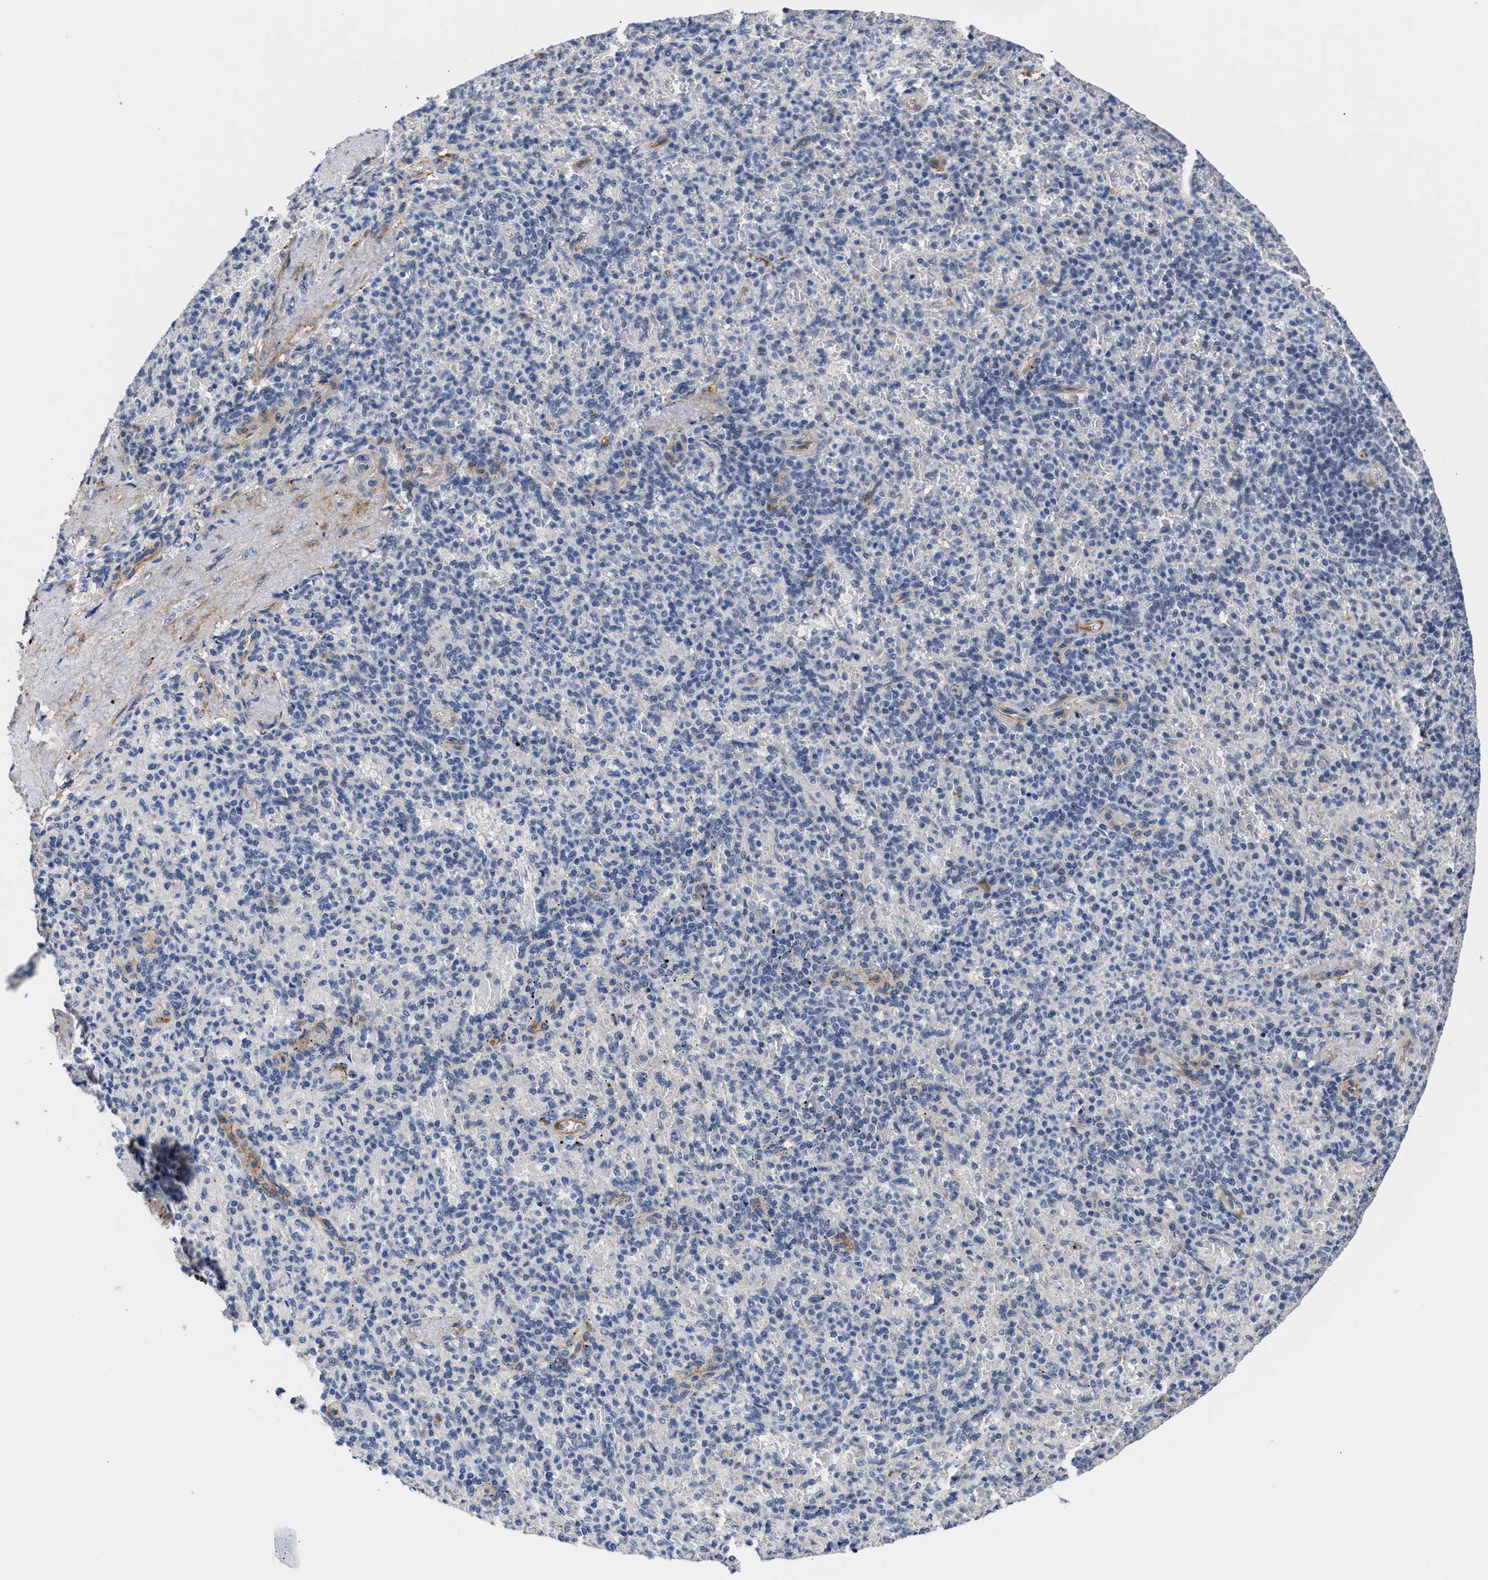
{"staining": {"intensity": "negative", "quantity": "none", "location": "none"}, "tissue": "spleen", "cell_type": "Cells in red pulp", "image_type": "normal", "snomed": [{"axis": "morphology", "description": "Normal tissue, NOS"}, {"axis": "topography", "description": "Spleen"}], "caption": "The photomicrograph exhibits no significant expression in cells in red pulp of spleen. (Brightfield microscopy of DAB immunohistochemistry at high magnification).", "gene": "AHNAK2", "patient": {"sex": "female", "age": 74}}